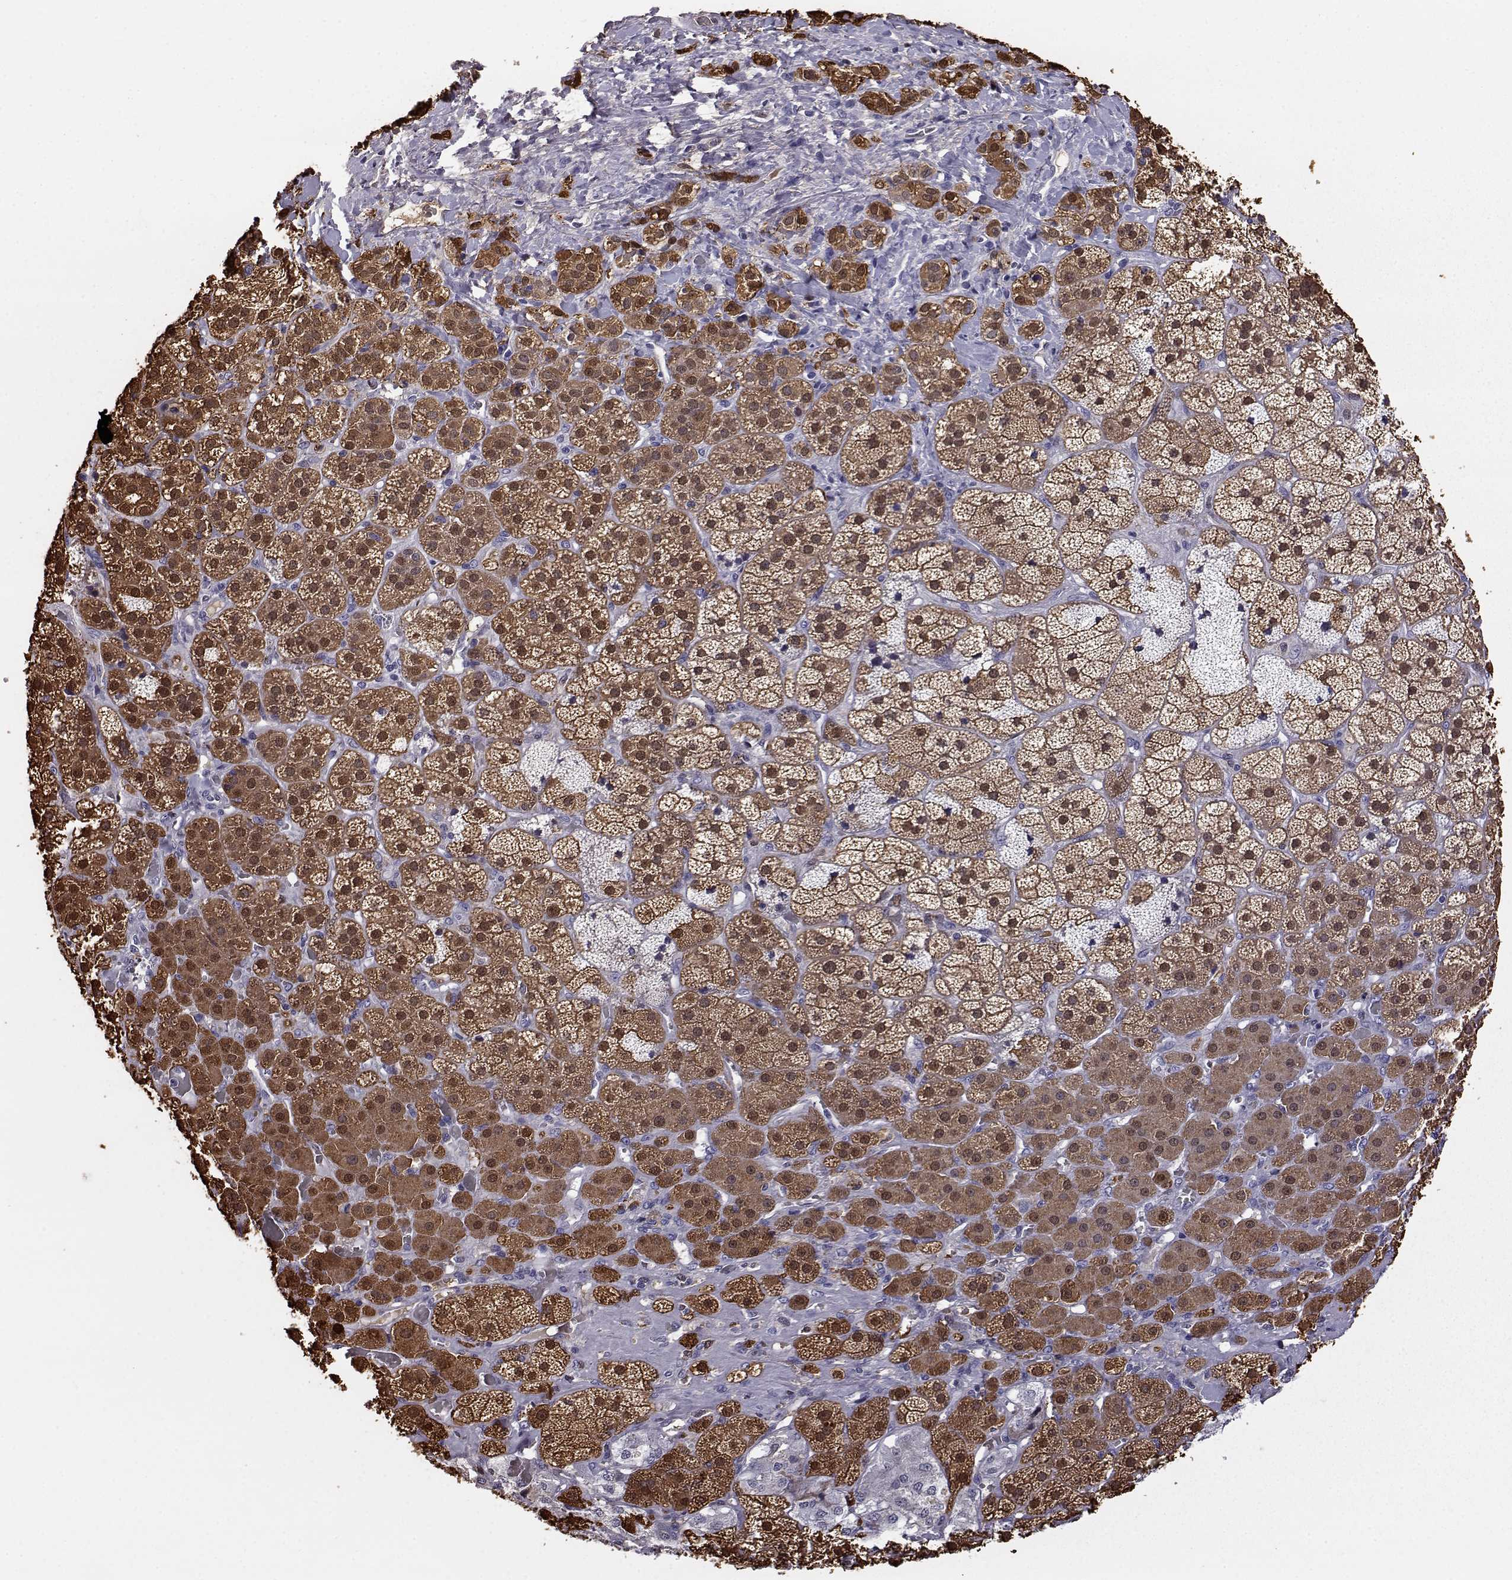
{"staining": {"intensity": "strong", "quantity": ">75%", "location": "cytoplasmic/membranous,nuclear"}, "tissue": "adrenal gland", "cell_type": "Glandular cells", "image_type": "normal", "snomed": [{"axis": "morphology", "description": "Normal tissue, NOS"}, {"axis": "topography", "description": "Adrenal gland"}], "caption": "Strong cytoplasmic/membranous,nuclear protein expression is identified in approximately >75% of glandular cells in adrenal gland. (DAB IHC with brightfield microscopy, high magnification).", "gene": "AKR1B1", "patient": {"sex": "male", "age": 57}}